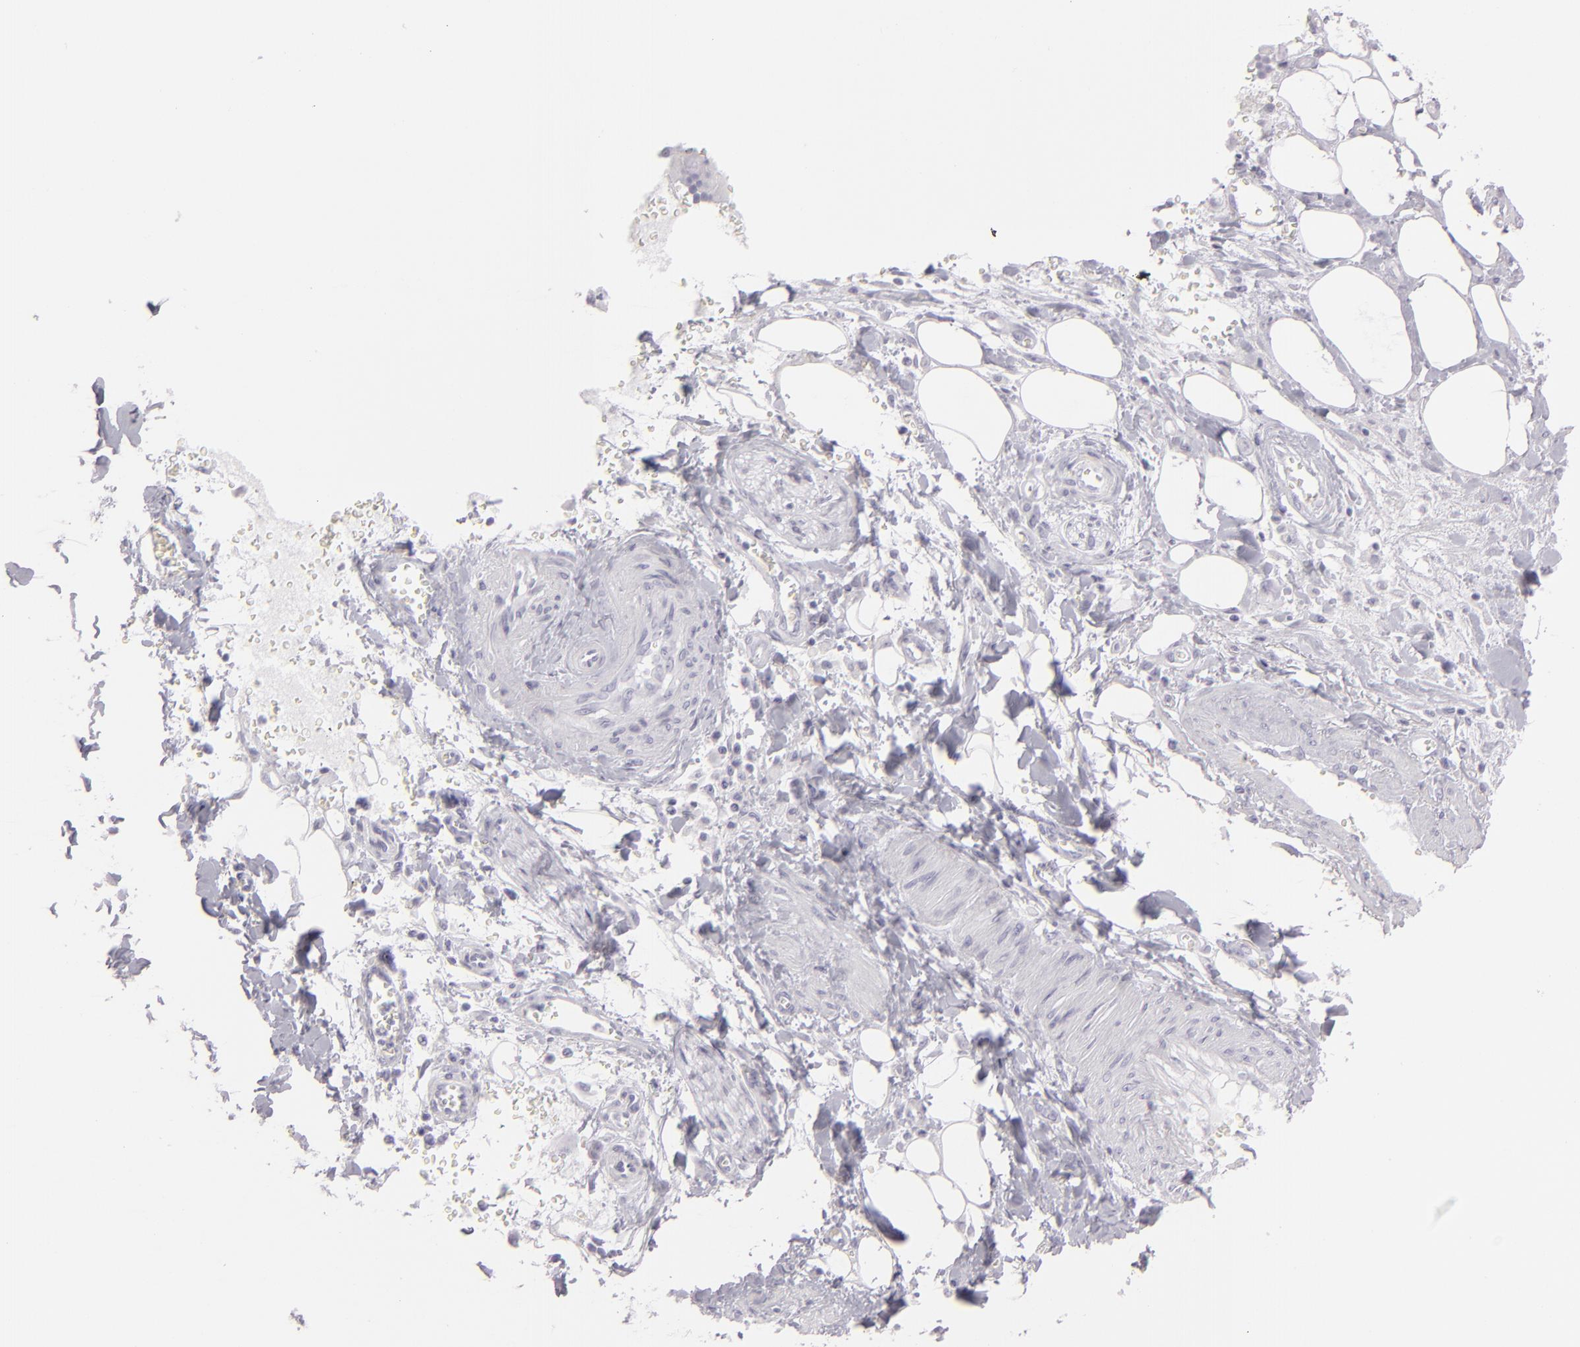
{"staining": {"intensity": "negative", "quantity": "none", "location": "none"}, "tissue": "pancreatic cancer", "cell_type": "Tumor cells", "image_type": "cancer", "snomed": [{"axis": "morphology", "description": "Adenocarcinoma, NOS"}, {"axis": "topography", "description": "Pancreas"}], "caption": "Tumor cells show no significant protein staining in adenocarcinoma (pancreatic).", "gene": "FLG", "patient": {"sex": "male", "age": 69}}